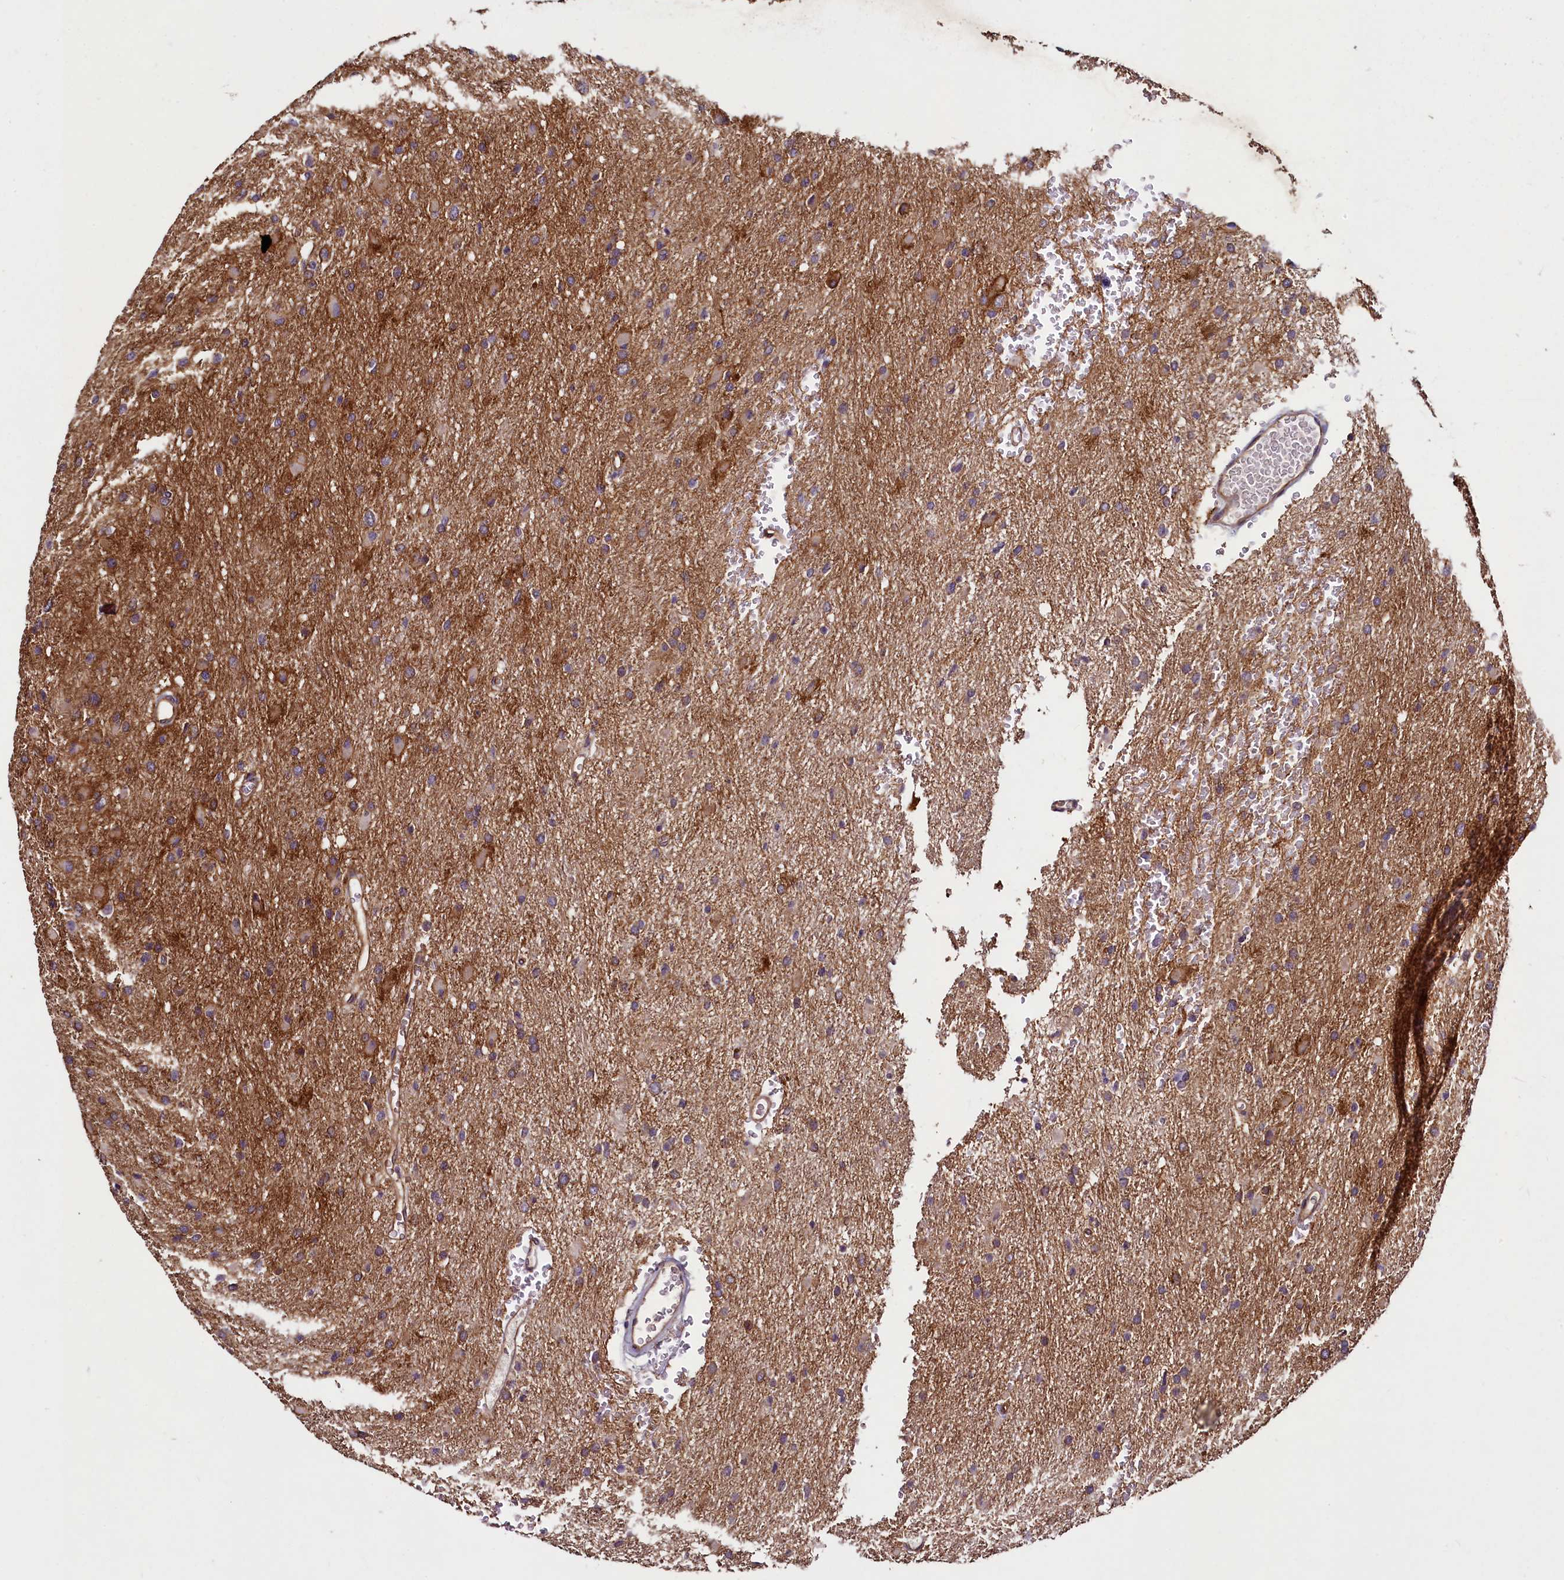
{"staining": {"intensity": "moderate", "quantity": ">75%", "location": "cytoplasmic/membranous"}, "tissue": "glioma", "cell_type": "Tumor cells", "image_type": "cancer", "snomed": [{"axis": "morphology", "description": "Glioma, malignant, High grade"}, {"axis": "topography", "description": "Cerebral cortex"}], "caption": "This is a histology image of IHC staining of glioma, which shows moderate staining in the cytoplasmic/membranous of tumor cells.", "gene": "PALM", "patient": {"sex": "female", "age": 36}}